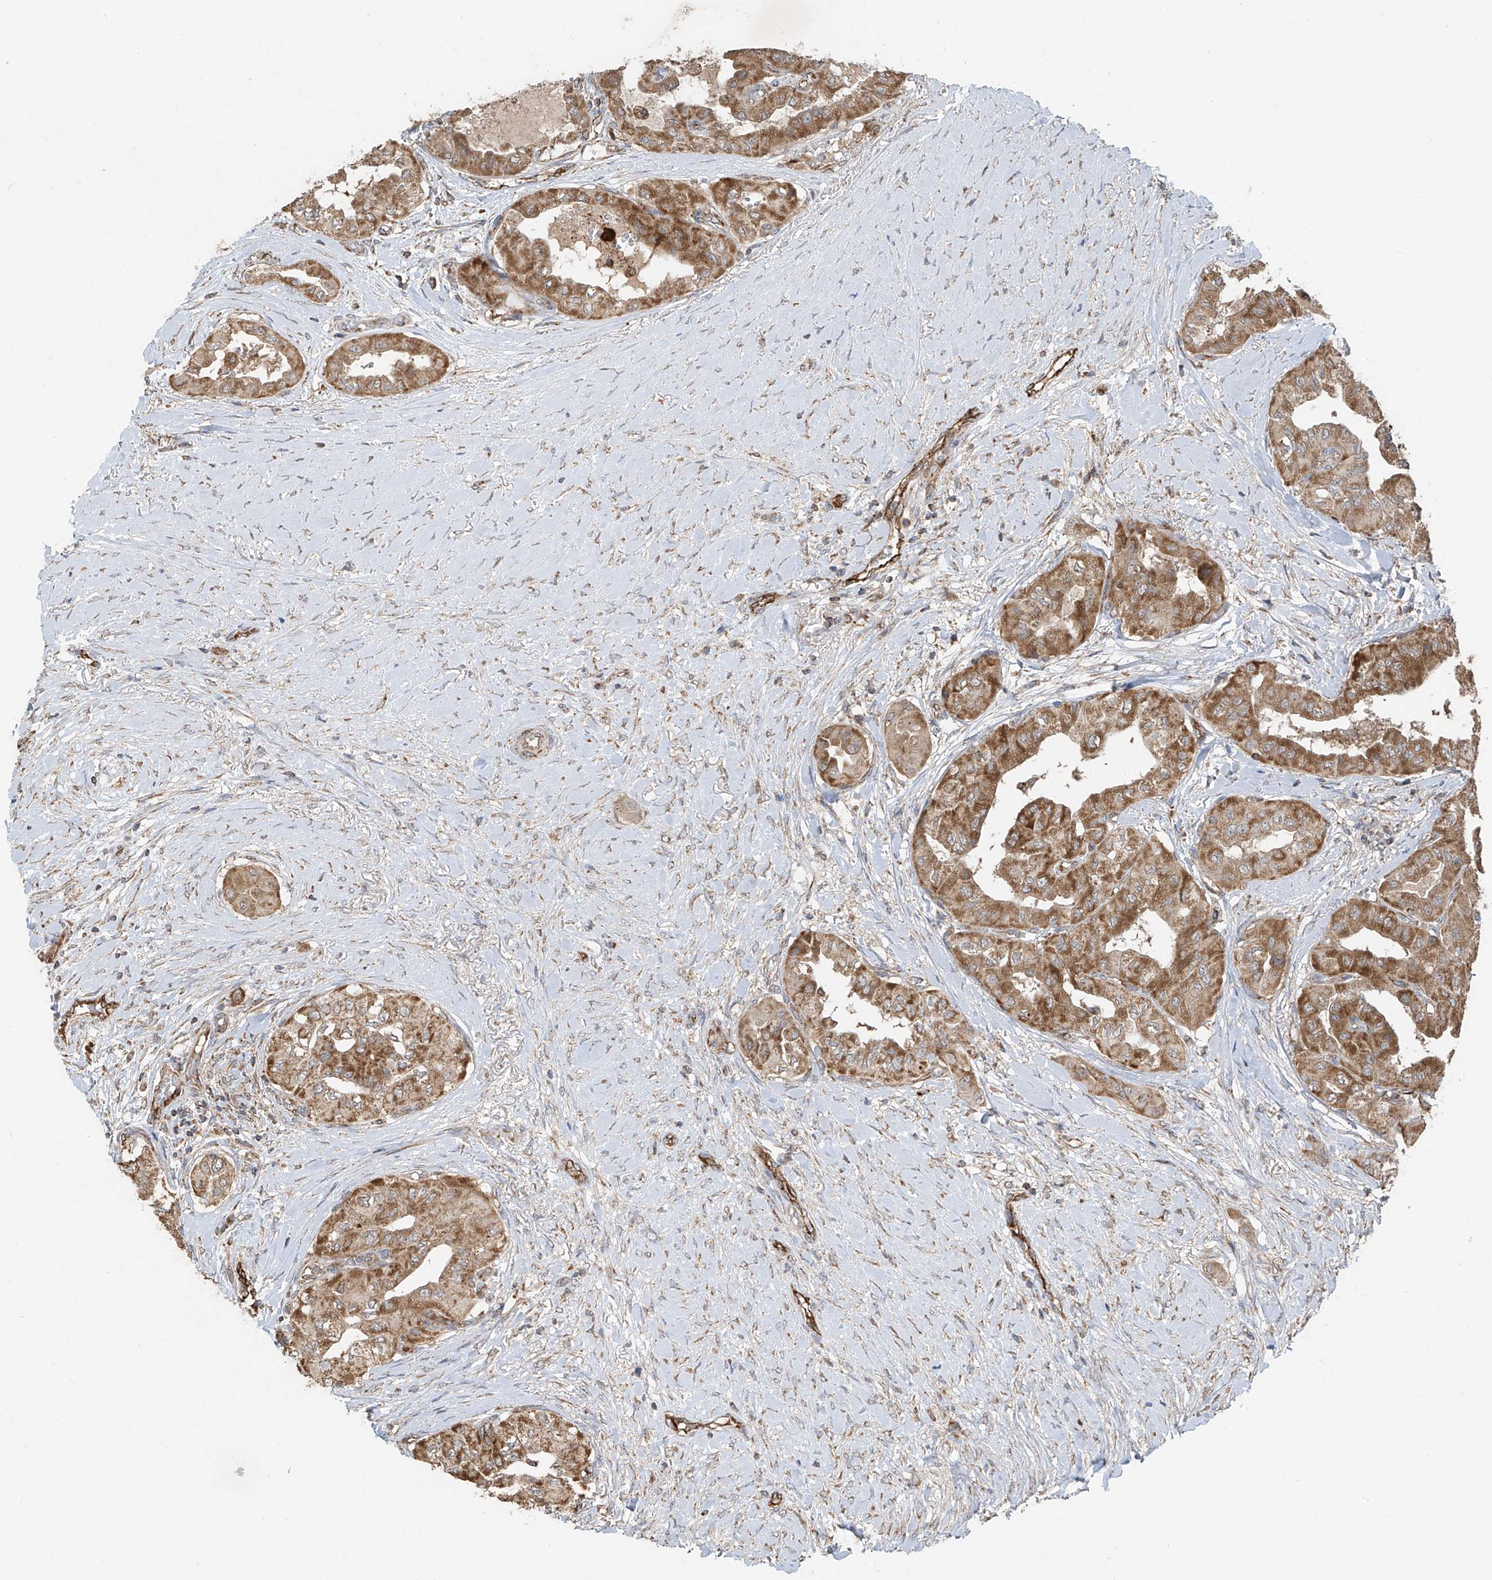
{"staining": {"intensity": "moderate", "quantity": ">75%", "location": "cytoplasmic/membranous"}, "tissue": "thyroid cancer", "cell_type": "Tumor cells", "image_type": "cancer", "snomed": [{"axis": "morphology", "description": "Papillary adenocarcinoma, NOS"}, {"axis": "topography", "description": "Thyroid gland"}], "caption": "The immunohistochemical stain shows moderate cytoplasmic/membranous expression in tumor cells of papillary adenocarcinoma (thyroid) tissue. The staining was performed using DAB (3,3'-diaminobenzidine) to visualize the protein expression in brown, while the nuclei were stained in blue with hematoxylin (Magnification: 20x).", "gene": "UQCC1", "patient": {"sex": "female", "age": 59}}